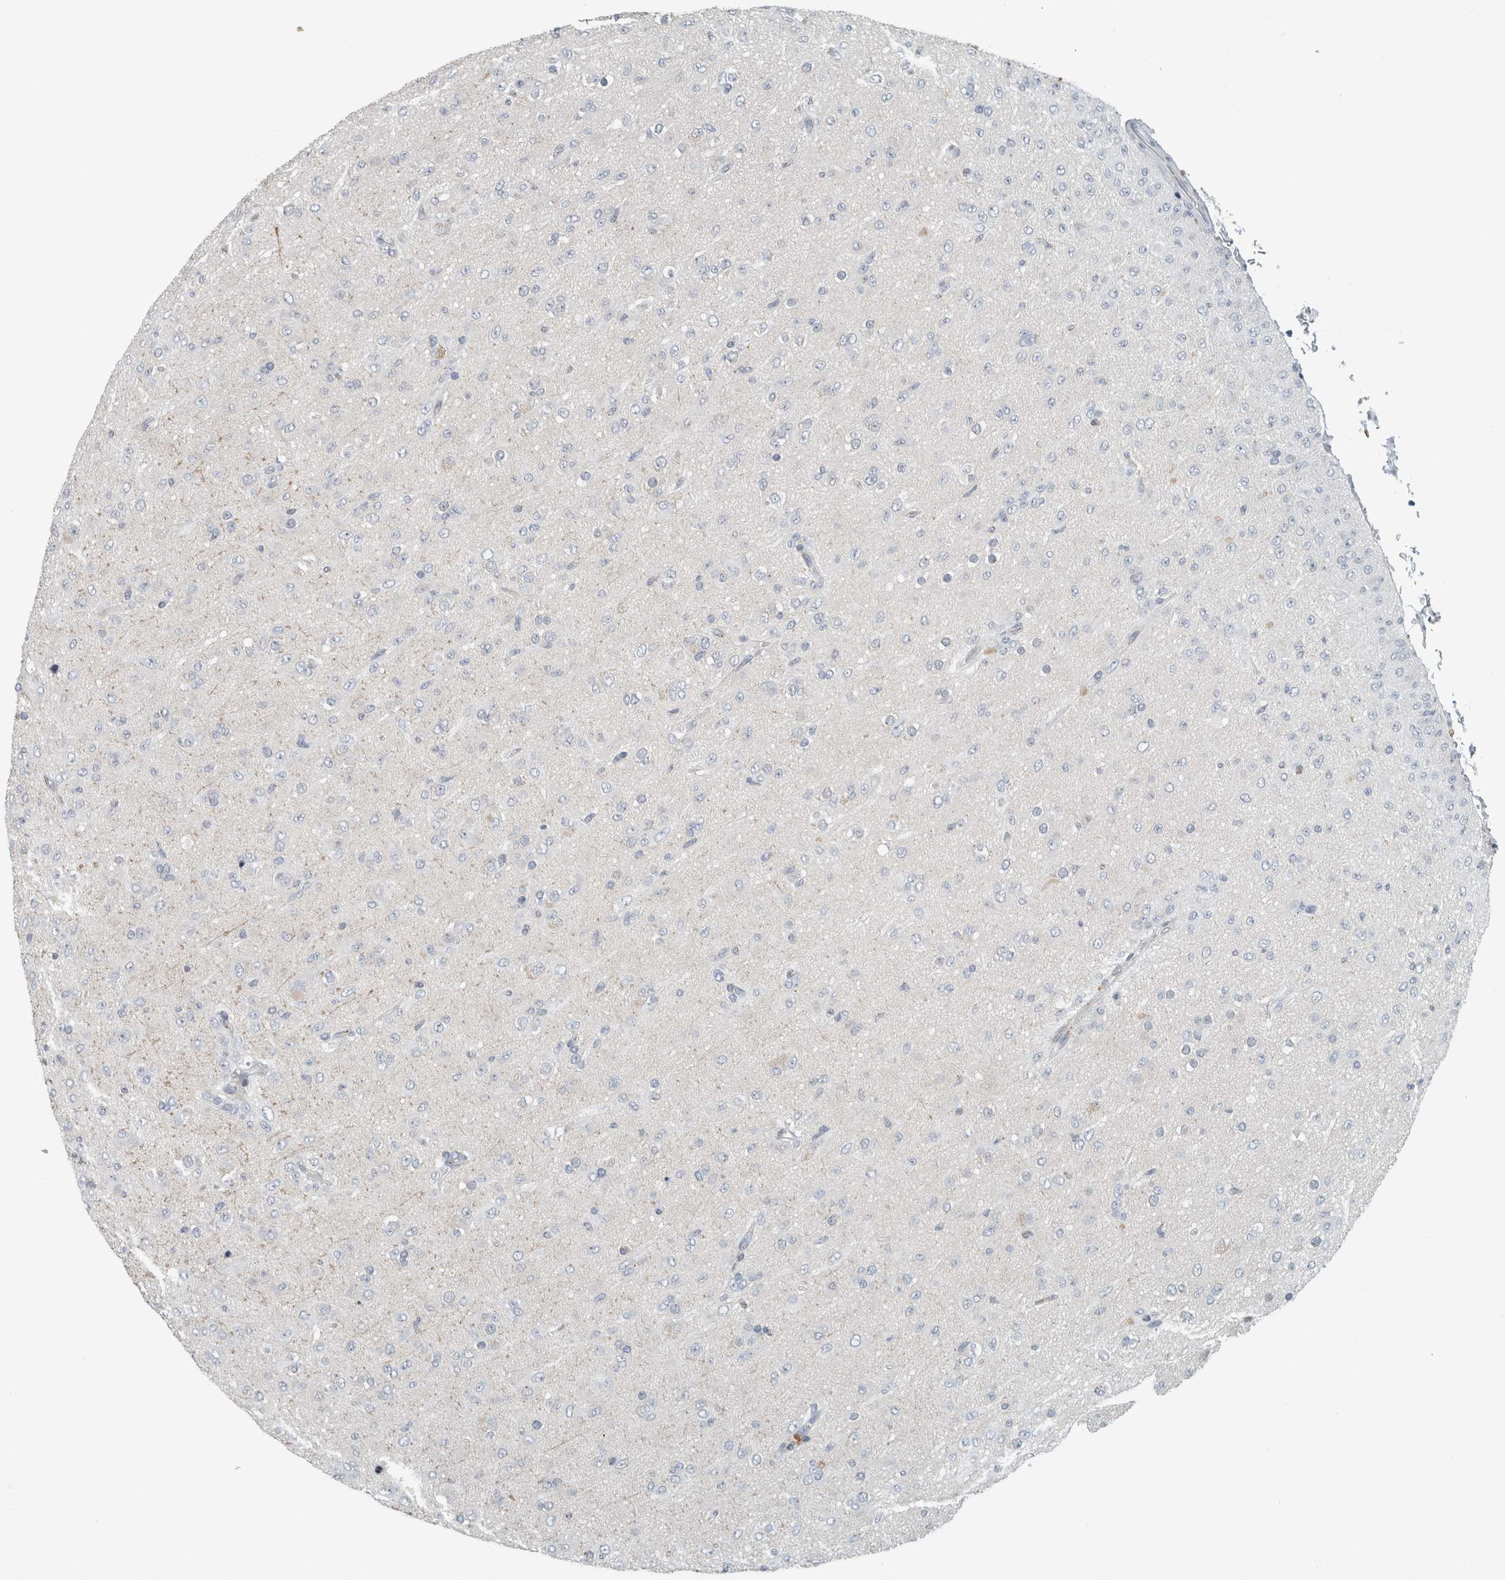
{"staining": {"intensity": "negative", "quantity": "none", "location": "none"}, "tissue": "glioma", "cell_type": "Tumor cells", "image_type": "cancer", "snomed": [{"axis": "morphology", "description": "Glioma, malignant, Low grade"}, {"axis": "topography", "description": "Brain"}], "caption": "This histopathology image is of low-grade glioma (malignant) stained with immunohistochemistry to label a protein in brown with the nuclei are counter-stained blue. There is no staining in tumor cells.", "gene": "KIF1C", "patient": {"sex": "male", "age": 65}}